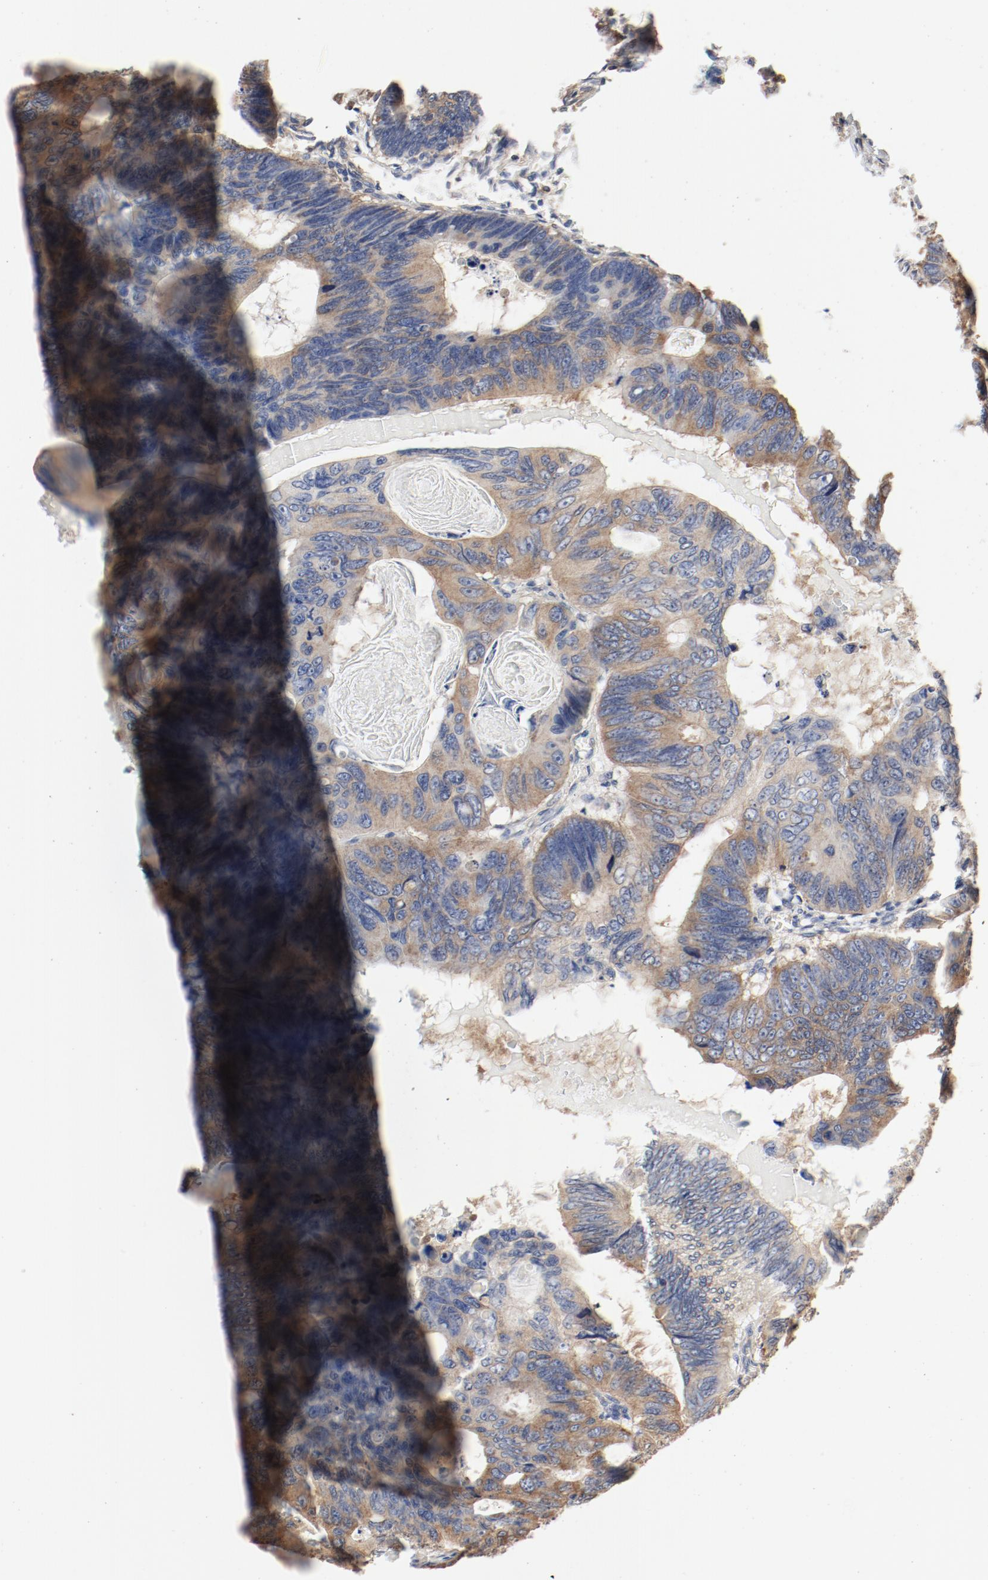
{"staining": {"intensity": "moderate", "quantity": ">75%", "location": "cytoplasmic/membranous"}, "tissue": "colorectal cancer", "cell_type": "Tumor cells", "image_type": "cancer", "snomed": [{"axis": "morphology", "description": "Adenocarcinoma, NOS"}, {"axis": "topography", "description": "Colon"}], "caption": "Brown immunohistochemical staining in human colorectal cancer (adenocarcinoma) reveals moderate cytoplasmic/membranous expression in about >75% of tumor cells. The staining is performed using DAB brown chromogen to label protein expression. The nuclei are counter-stained blue using hematoxylin.", "gene": "RPS6", "patient": {"sex": "female", "age": 55}}